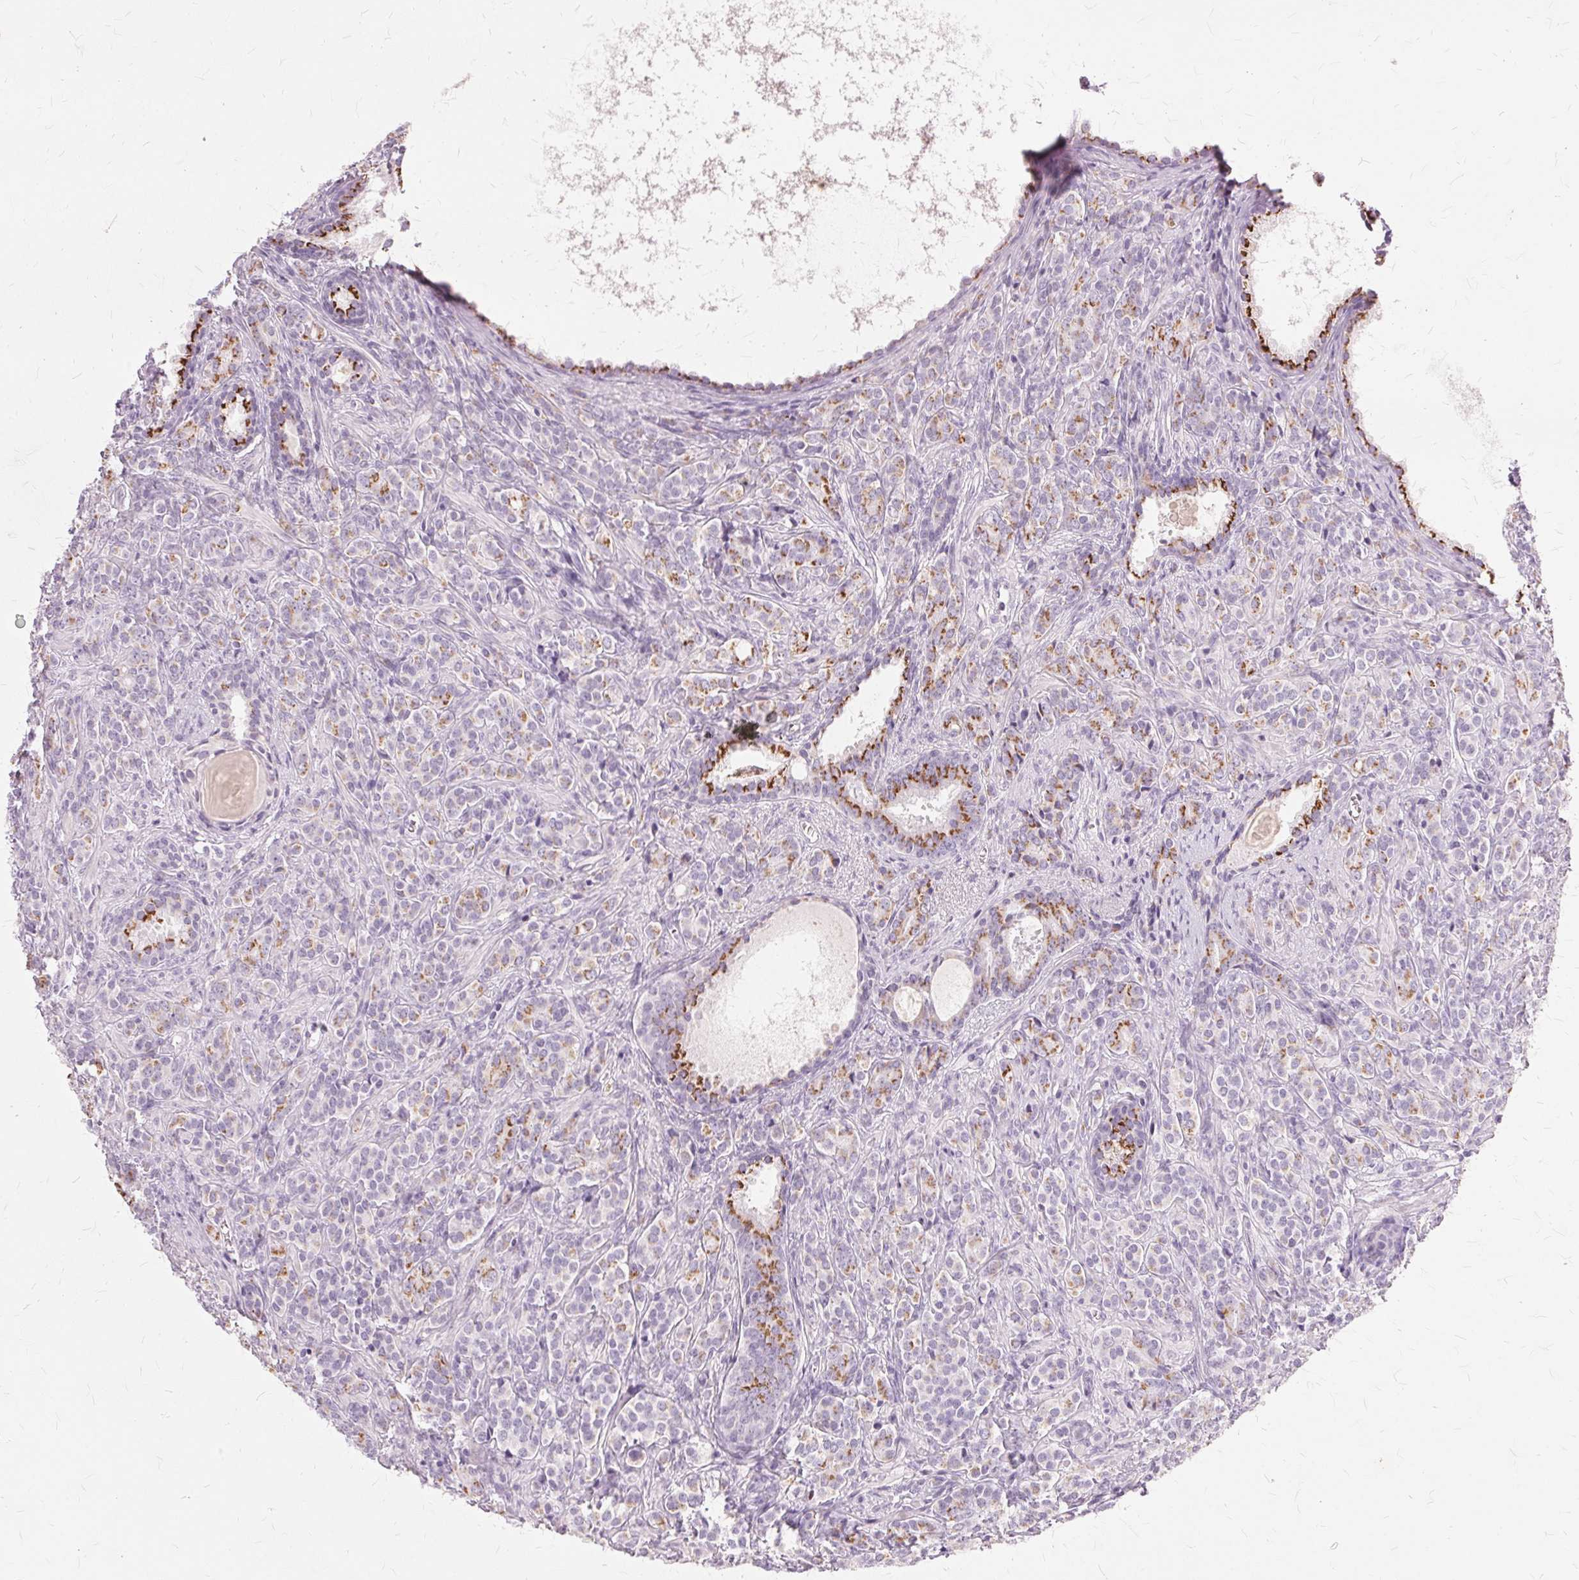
{"staining": {"intensity": "moderate", "quantity": "25%-75%", "location": "cytoplasmic/membranous"}, "tissue": "prostate cancer", "cell_type": "Tumor cells", "image_type": "cancer", "snomed": [{"axis": "morphology", "description": "Adenocarcinoma, High grade"}, {"axis": "topography", "description": "Prostate"}], "caption": "A histopathology image showing moderate cytoplasmic/membranous staining in approximately 25%-75% of tumor cells in prostate cancer, as visualized by brown immunohistochemical staining.", "gene": "SLC45A3", "patient": {"sex": "male", "age": 84}}